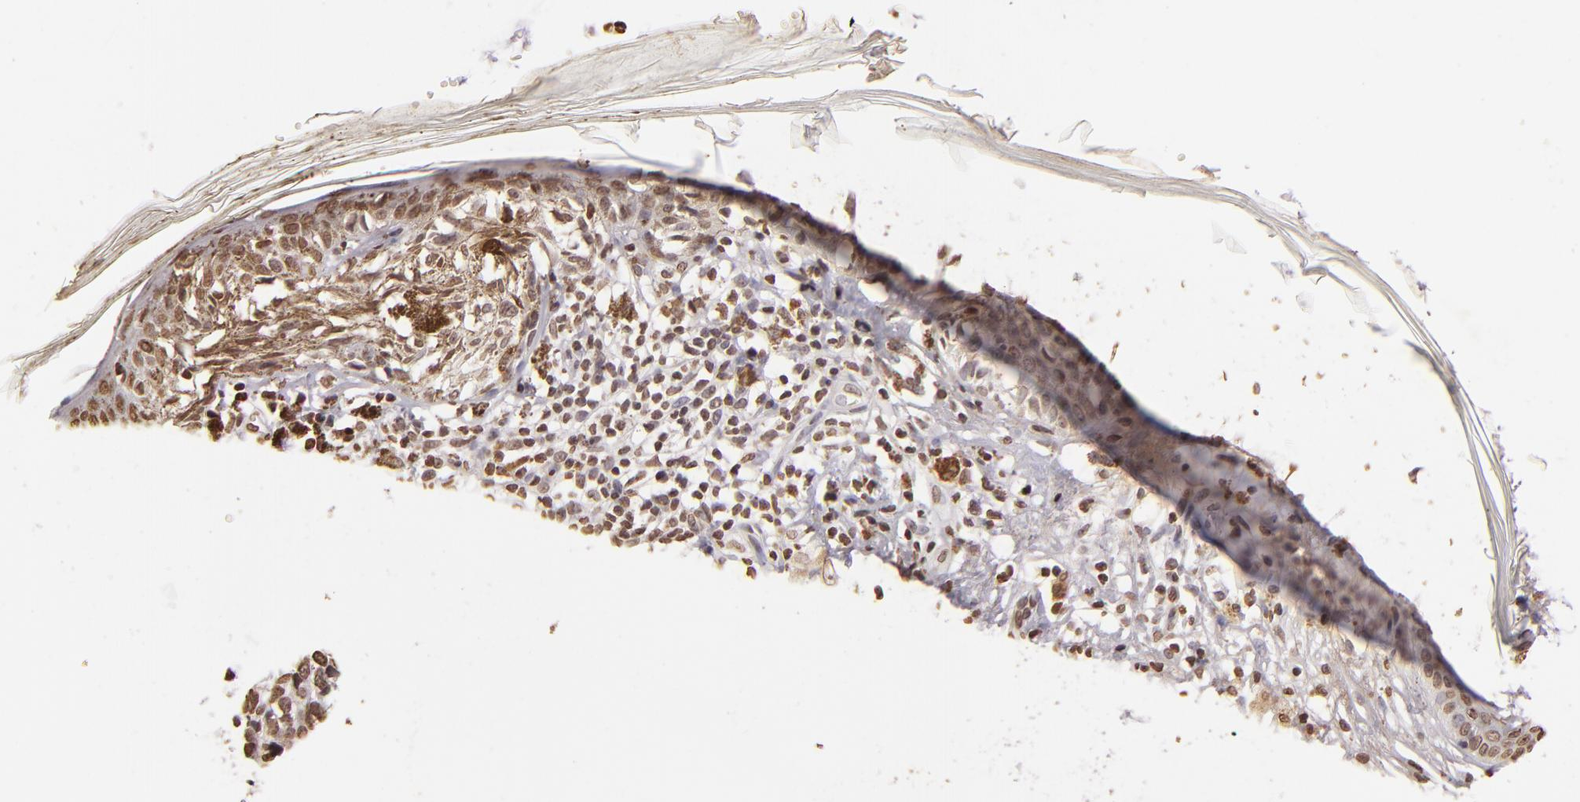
{"staining": {"intensity": "negative", "quantity": "none", "location": "none"}, "tissue": "melanoma", "cell_type": "Tumor cells", "image_type": "cancer", "snomed": [{"axis": "morphology", "description": "Malignant melanoma, NOS"}, {"axis": "topography", "description": "Skin"}], "caption": "Human melanoma stained for a protein using immunohistochemistry displays no positivity in tumor cells.", "gene": "THRB", "patient": {"sex": "male", "age": 88}}